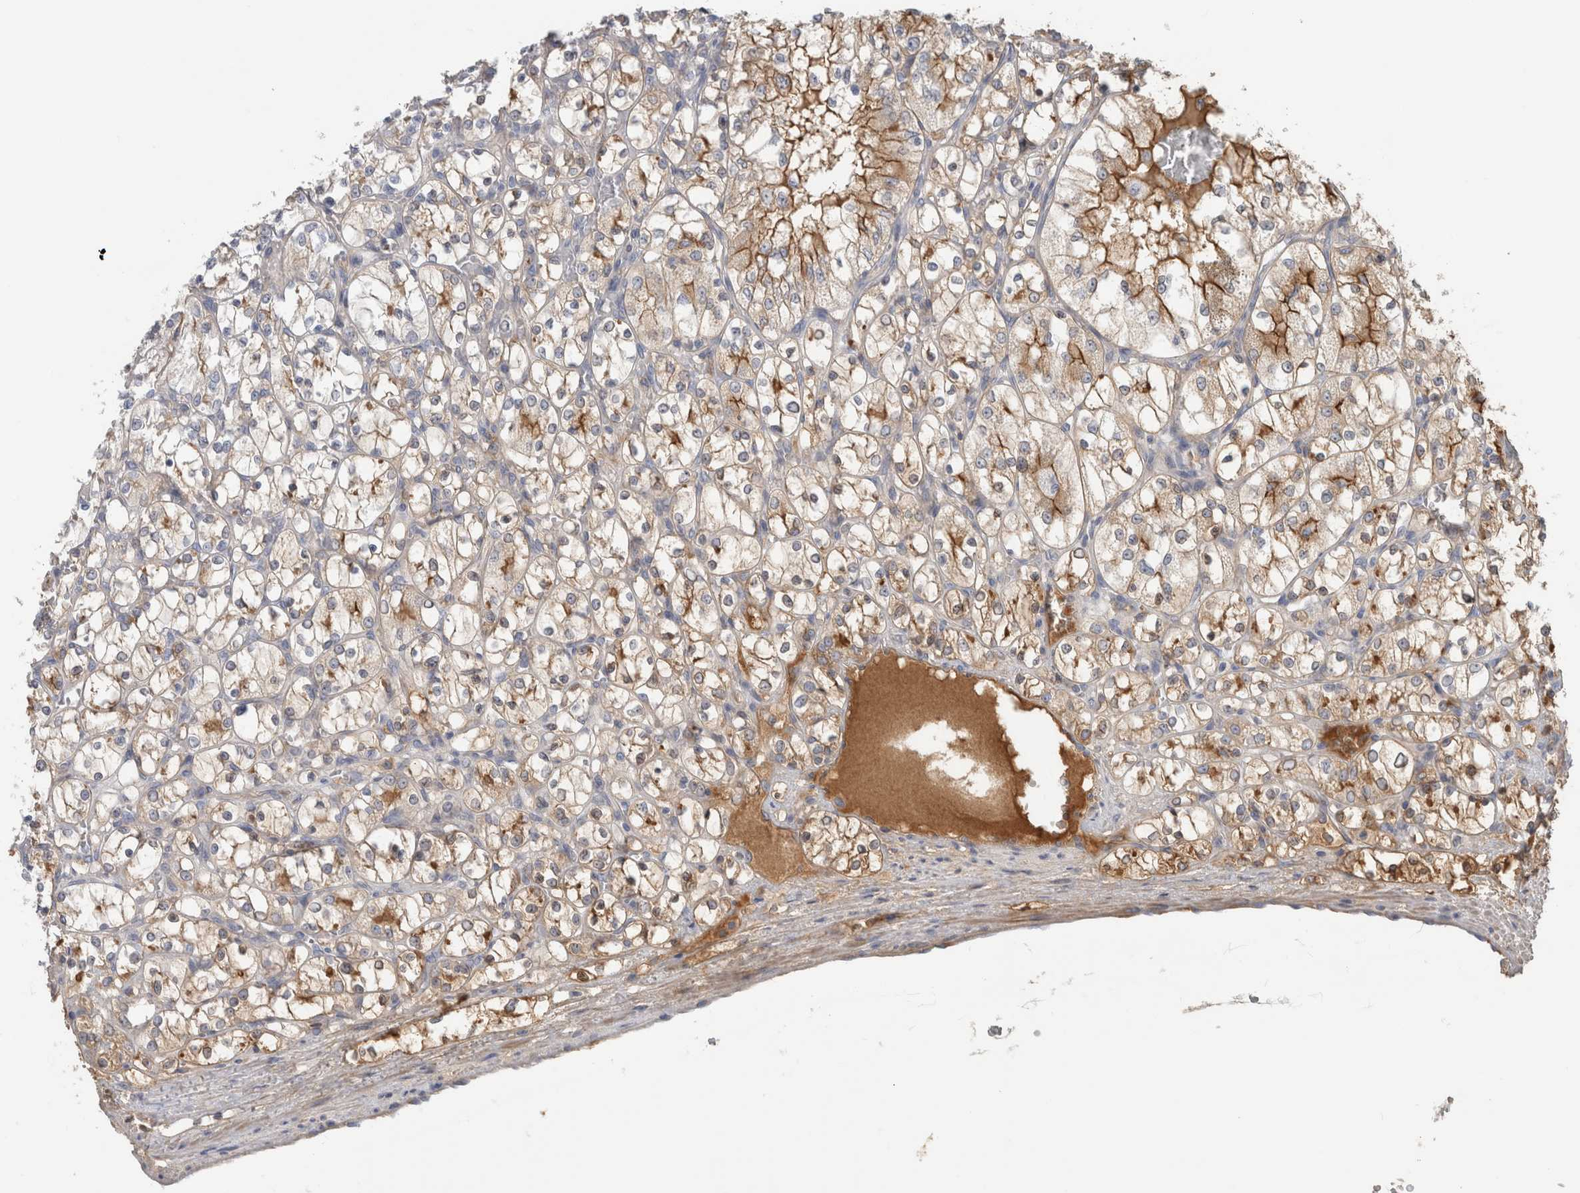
{"staining": {"intensity": "moderate", "quantity": "<25%", "location": "cytoplasmic/membranous"}, "tissue": "renal cancer", "cell_type": "Tumor cells", "image_type": "cancer", "snomed": [{"axis": "morphology", "description": "Adenocarcinoma, NOS"}, {"axis": "topography", "description": "Kidney"}], "caption": "Human renal cancer (adenocarcinoma) stained with a protein marker shows moderate staining in tumor cells.", "gene": "CFI", "patient": {"sex": "female", "age": 69}}